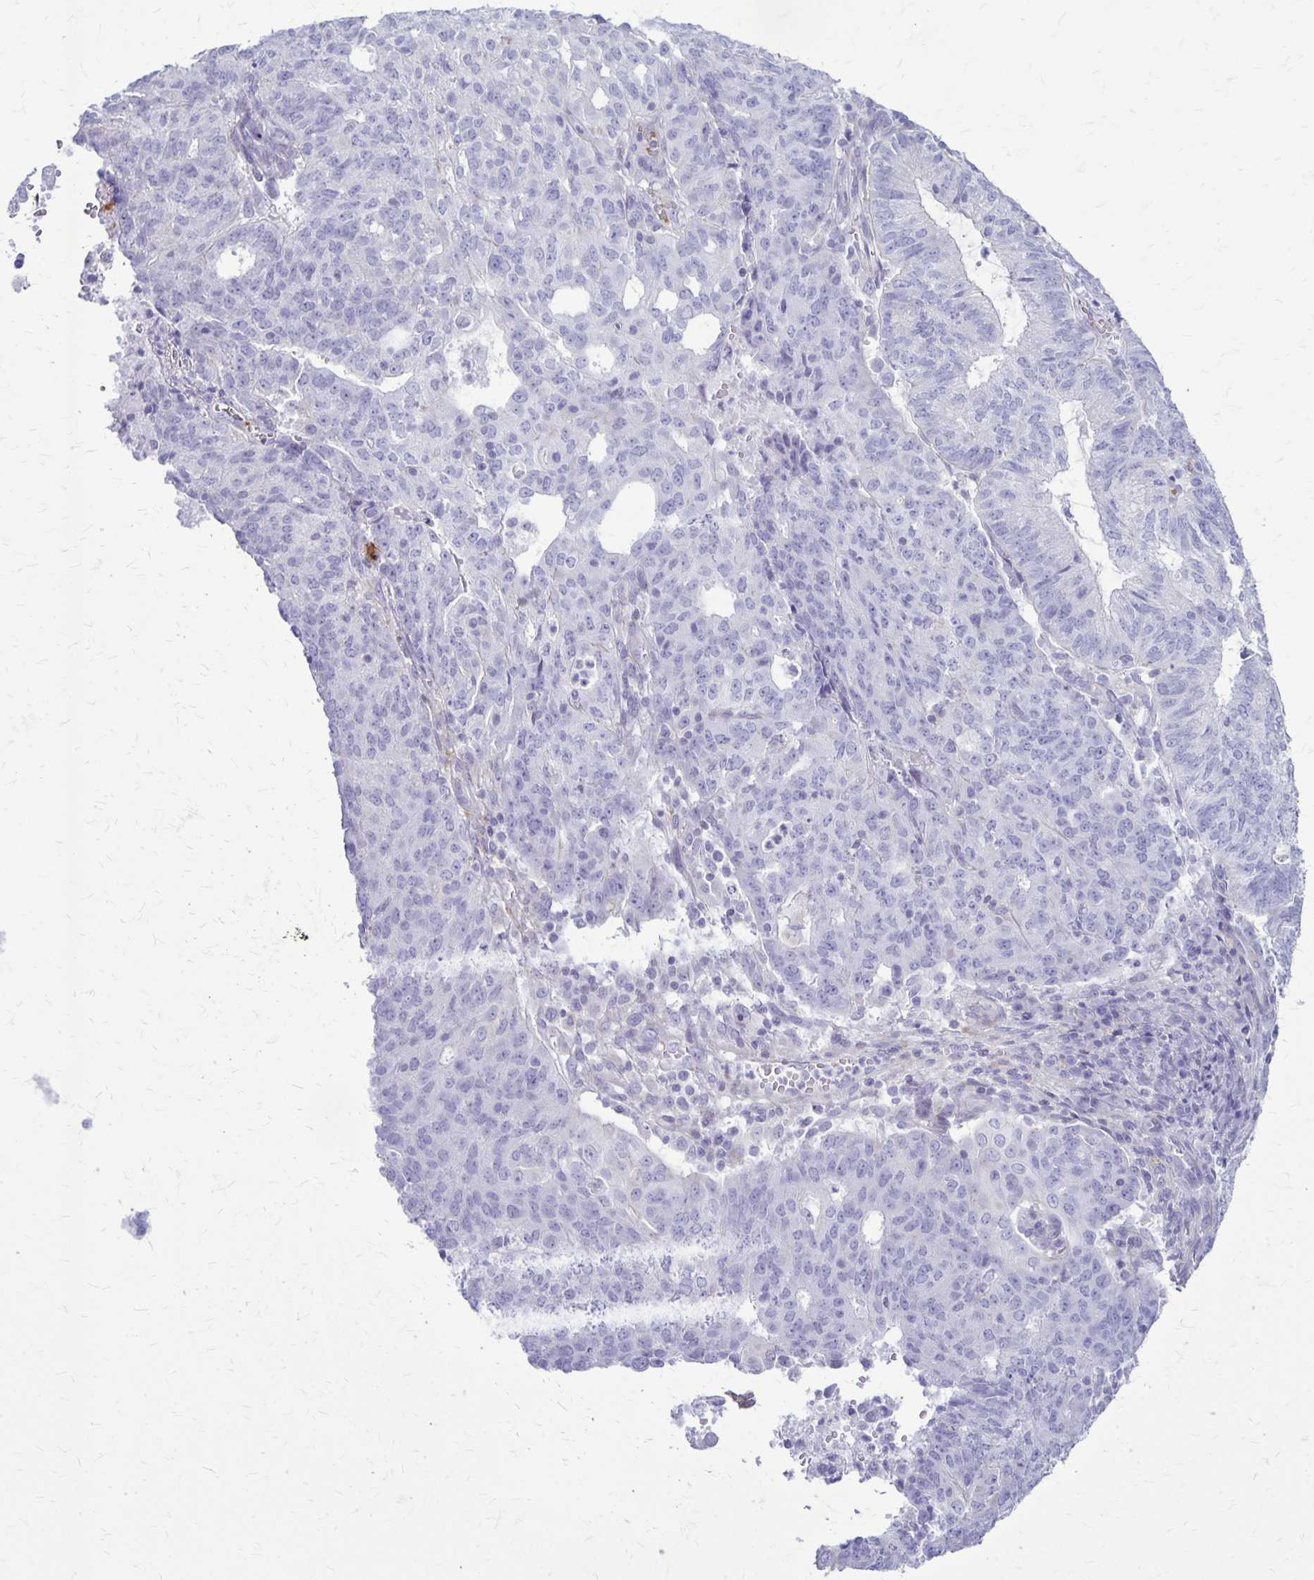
{"staining": {"intensity": "negative", "quantity": "none", "location": "none"}, "tissue": "endometrial cancer", "cell_type": "Tumor cells", "image_type": "cancer", "snomed": [{"axis": "morphology", "description": "Adenocarcinoma, NOS"}, {"axis": "topography", "description": "Endometrium"}], "caption": "An immunohistochemistry micrograph of endometrial adenocarcinoma is shown. There is no staining in tumor cells of endometrial adenocarcinoma.", "gene": "GP9", "patient": {"sex": "female", "age": 82}}